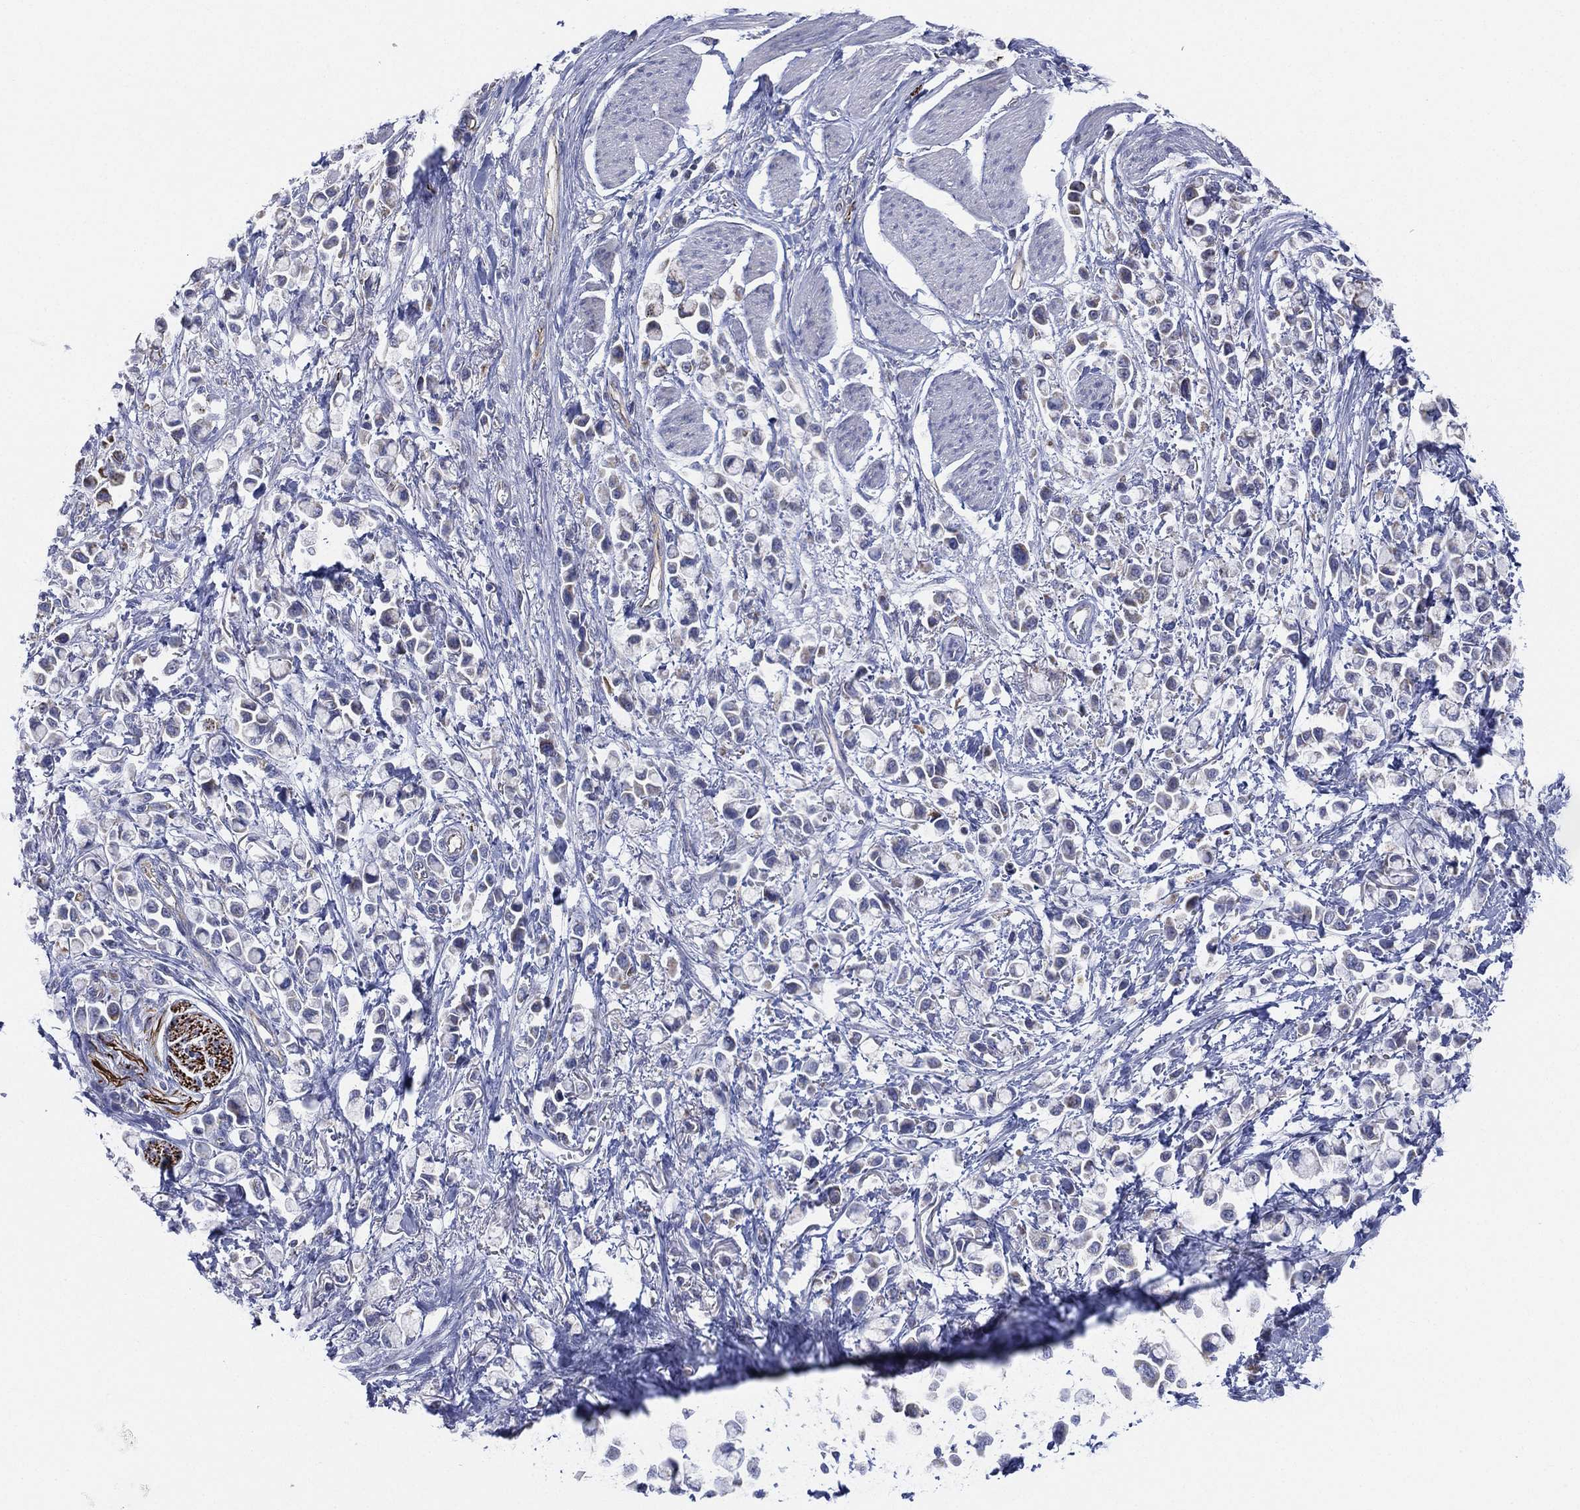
{"staining": {"intensity": "negative", "quantity": "none", "location": "none"}, "tissue": "stomach cancer", "cell_type": "Tumor cells", "image_type": "cancer", "snomed": [{"axis": "morphology", "description": "Adenocarcinoma, NOS"}, {"axis": "topography", "description": "Stomach"}], "caption": "Stomach cancer (adenocarcinoma) was stained to show a protein in brown. There is no significant staining in tumor cells. Nuclei are stained in blue.", "gene": "INA", "patient": {"sex": "female", "age": 81}}